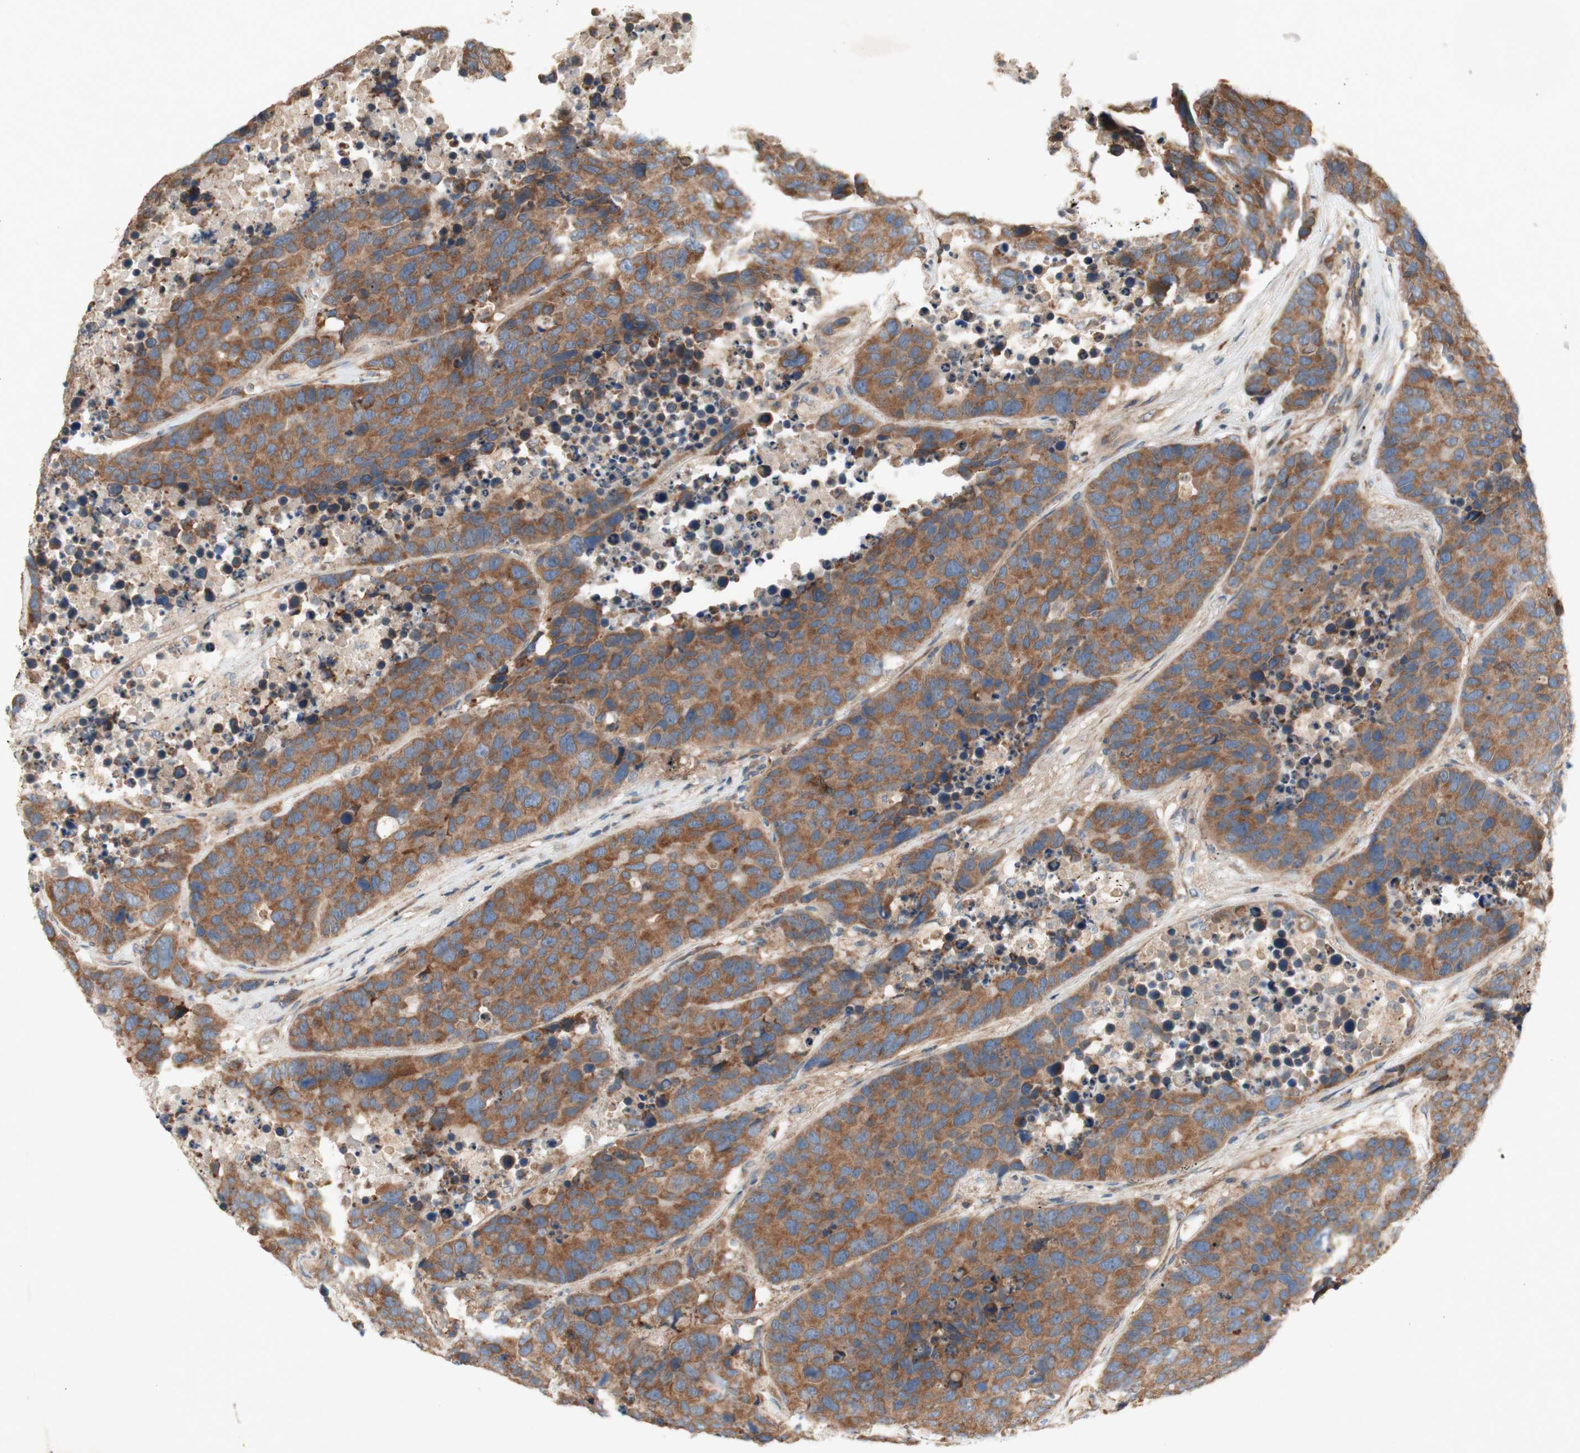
{"staining": {"intensity": "moderate", "quantity": ">75%", "location": "cytoplasmic/membranous"}, "tissue": "carcinoid", "cell_type": "Tumor cells", "image_type": "cancer", "snomed": [{"axis": "morphology", "description": "Carcinoid, malignant, NOS"}, {"axis": "topography", "description": "Lung"}], "caption": "Human carcinoid stained for a protein (brown) exhibits moderate cytoplasmic/membranous positive expression in approximately >75% of tumor cells.", "gene": "SOCS2", "patient": {"sex": "male", "age": 60}}